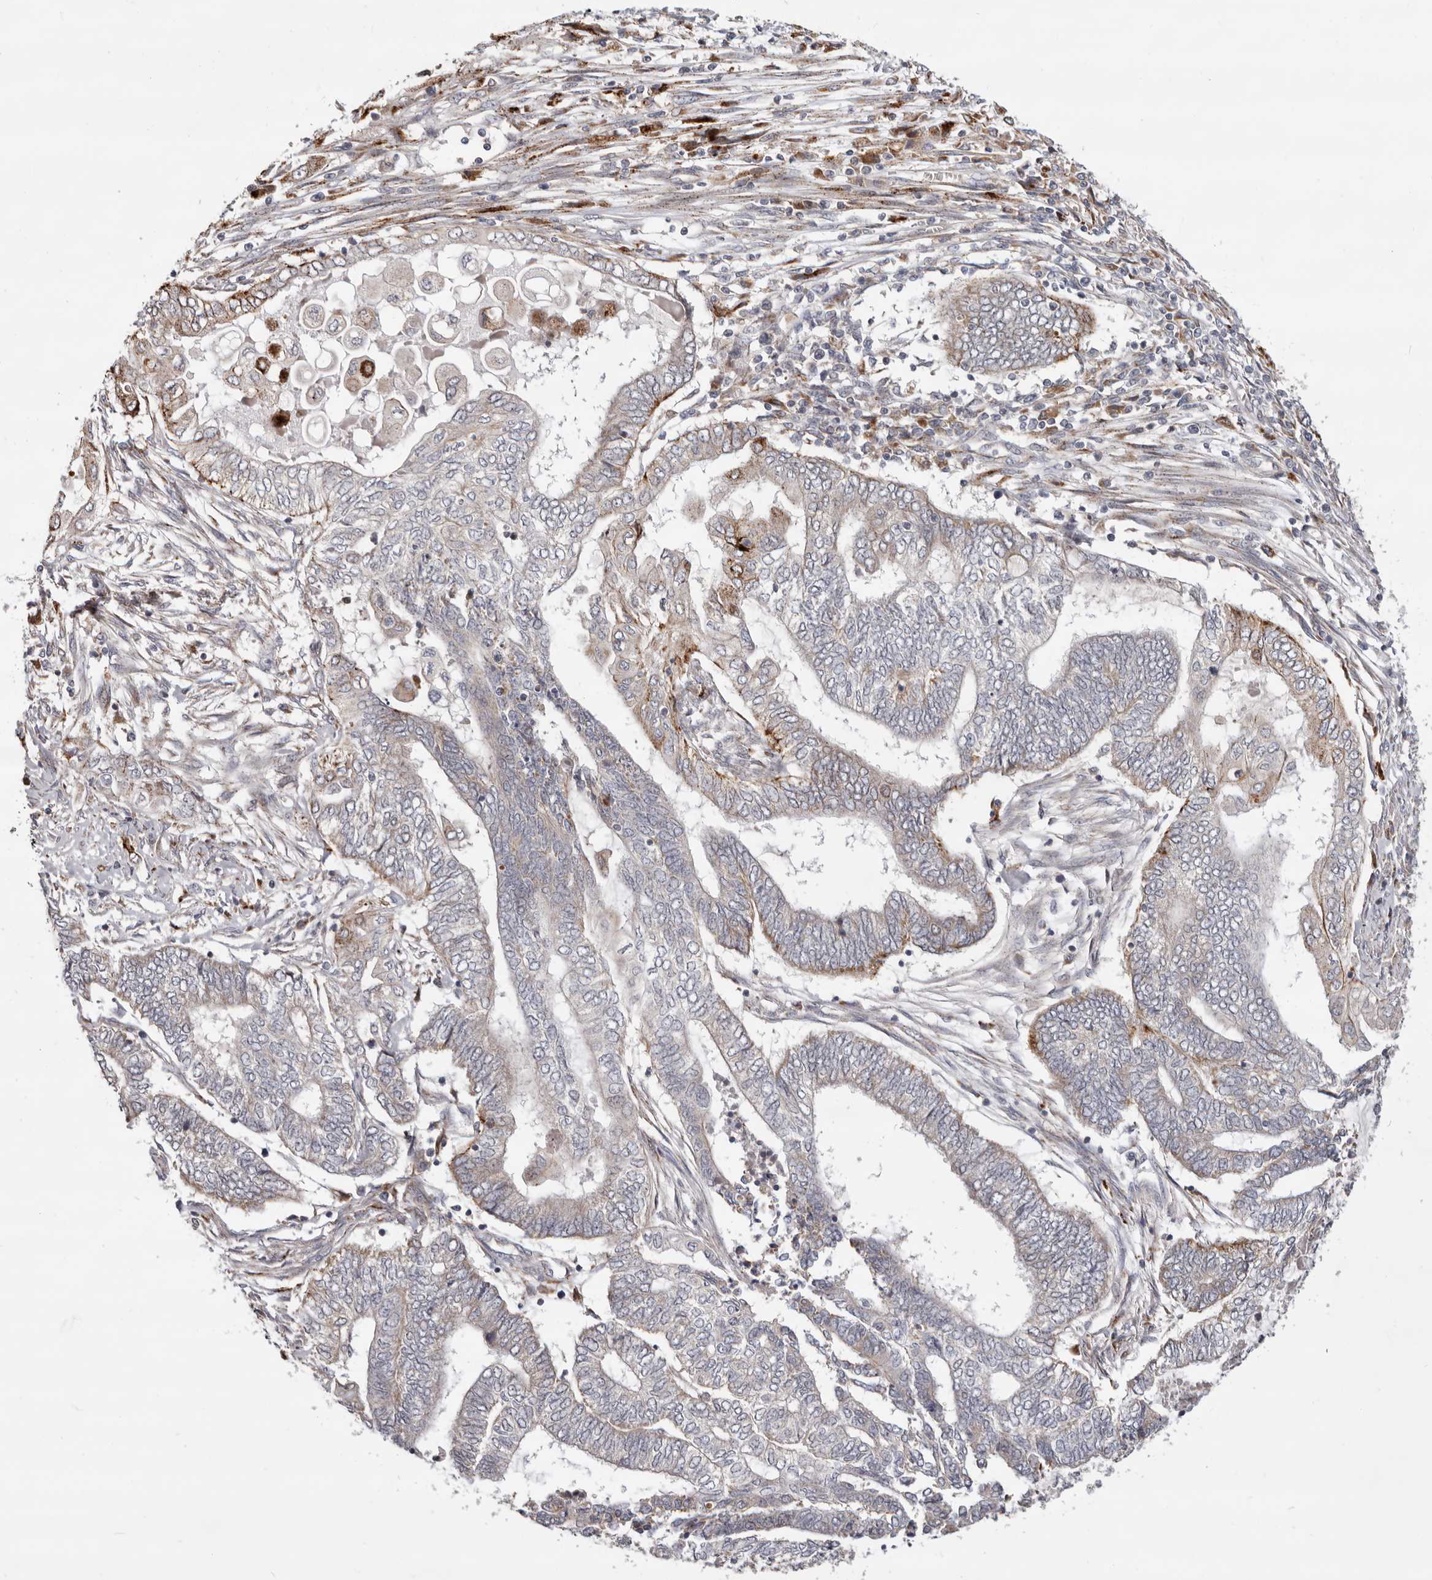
{"staining": {"intensity": "moderate", "quantity": "<25%", "location": "cytoplasmic/membranous"}, "tissue": "endometrial cancer", "cell_type": "Tumor cells", "image_type": "cancer", "snomed": [{"axis": "morphology", "description": "Adenocarcinoma, NOS"}, {"axis": "topography", "description": "Uterus"}, {"axis": "topography", "description": "Endometrium"}], "caption": "Adenocarcinoma (endometrial) tissue demonstrates moderate cytoplasmic/membranous positivity in about <25% of tumor cells", "gene": "TOR3A", "patient": {"sex": "female", "age": 70}}